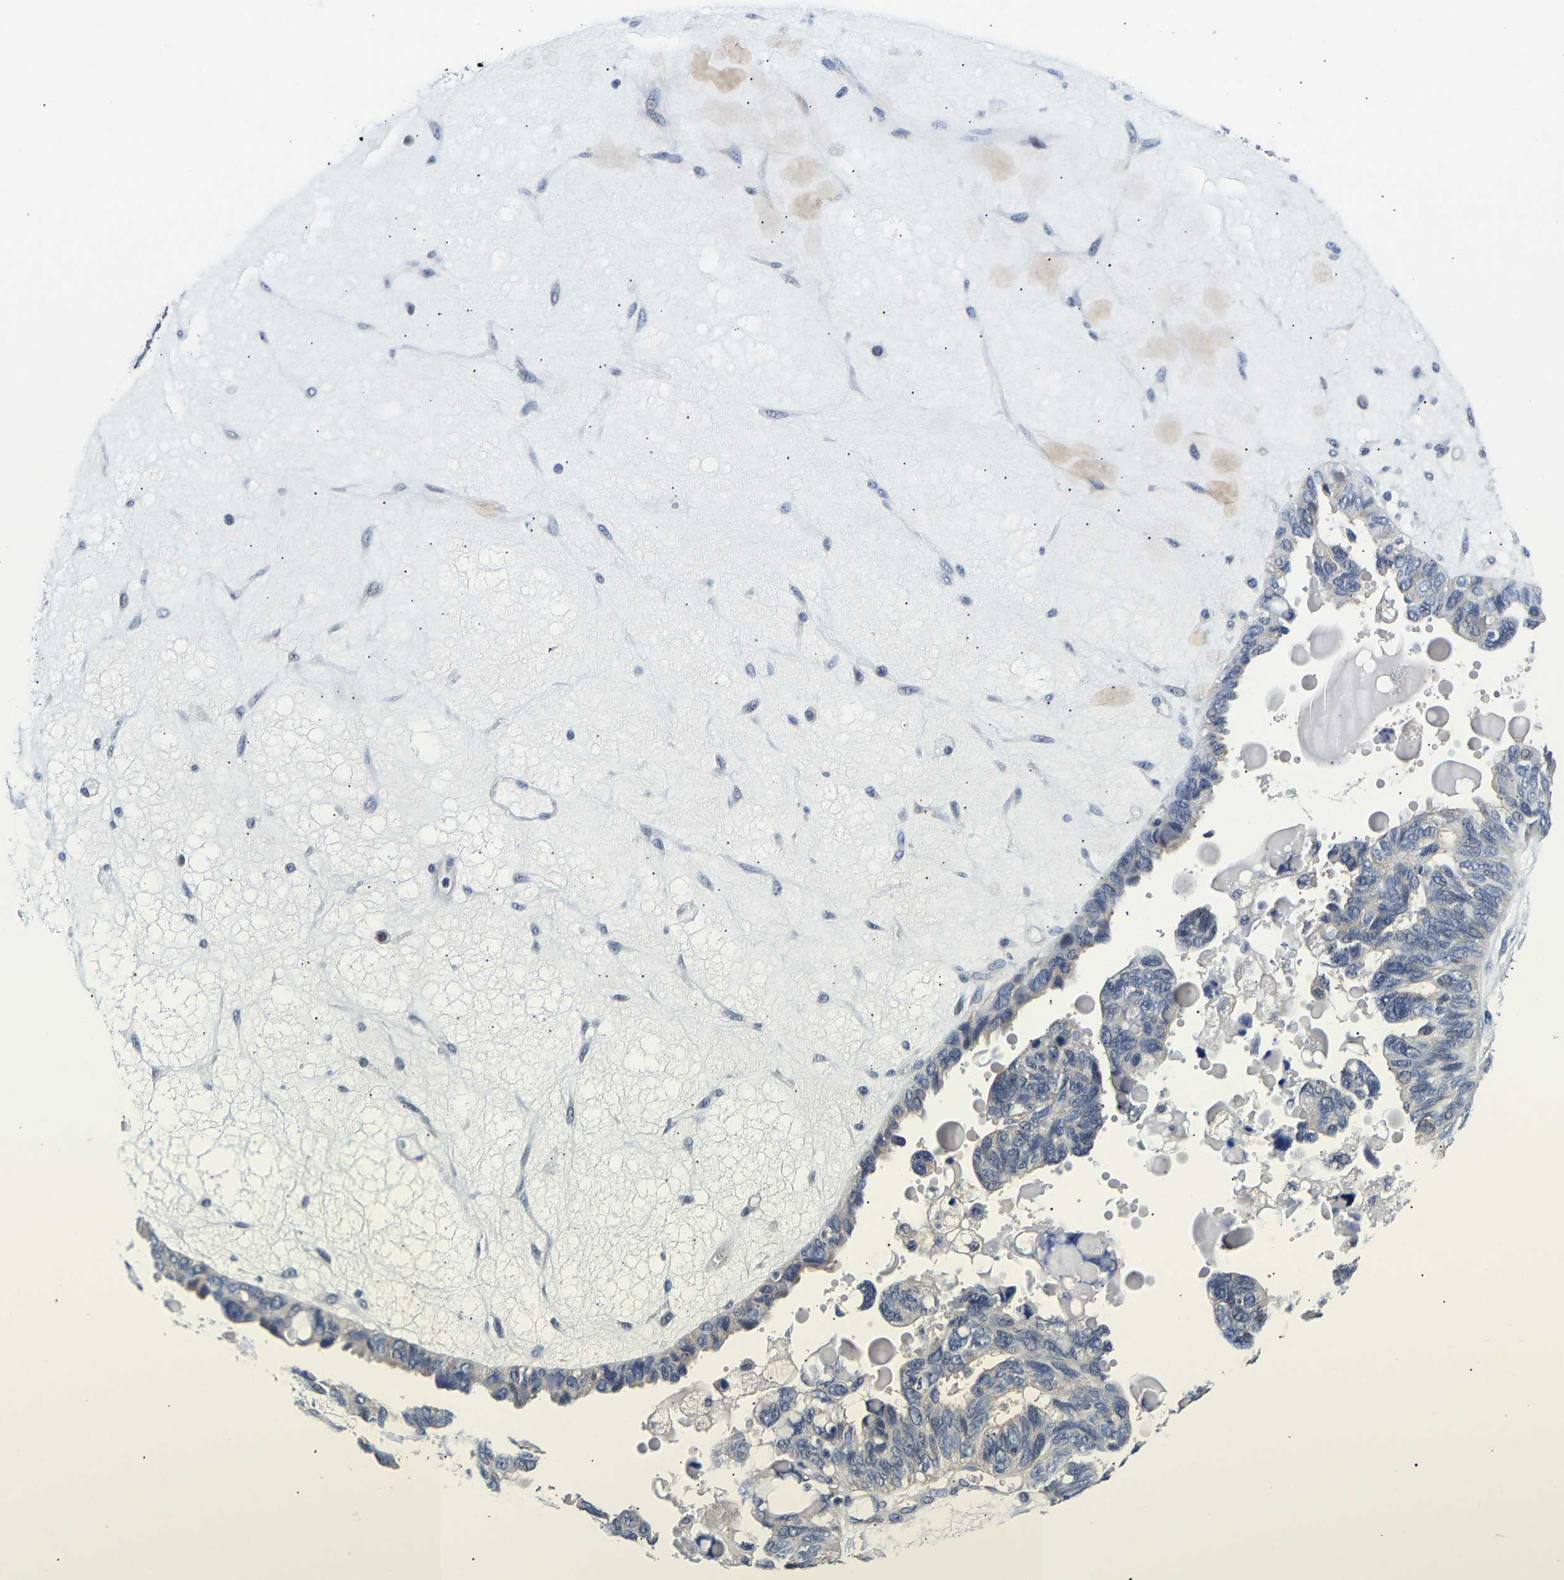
{"staining": {"intensity": "negative", "quantity": "none", "location": "none"}, "tissue": "ovarian cancer", "cell_type": "Tumor cells", "image_type": "cancer", "snomed": [{"axis": "morphology", "description": "Cystadenocarcinoma, serous, NOS"}, {"axis": "topography", "description": "Ovary"}], "caption": "The image shows no staining of tumor cells in ovarian cancer.", "gene": "METTL16", "patient": {"sex": "female", "age": 79}}